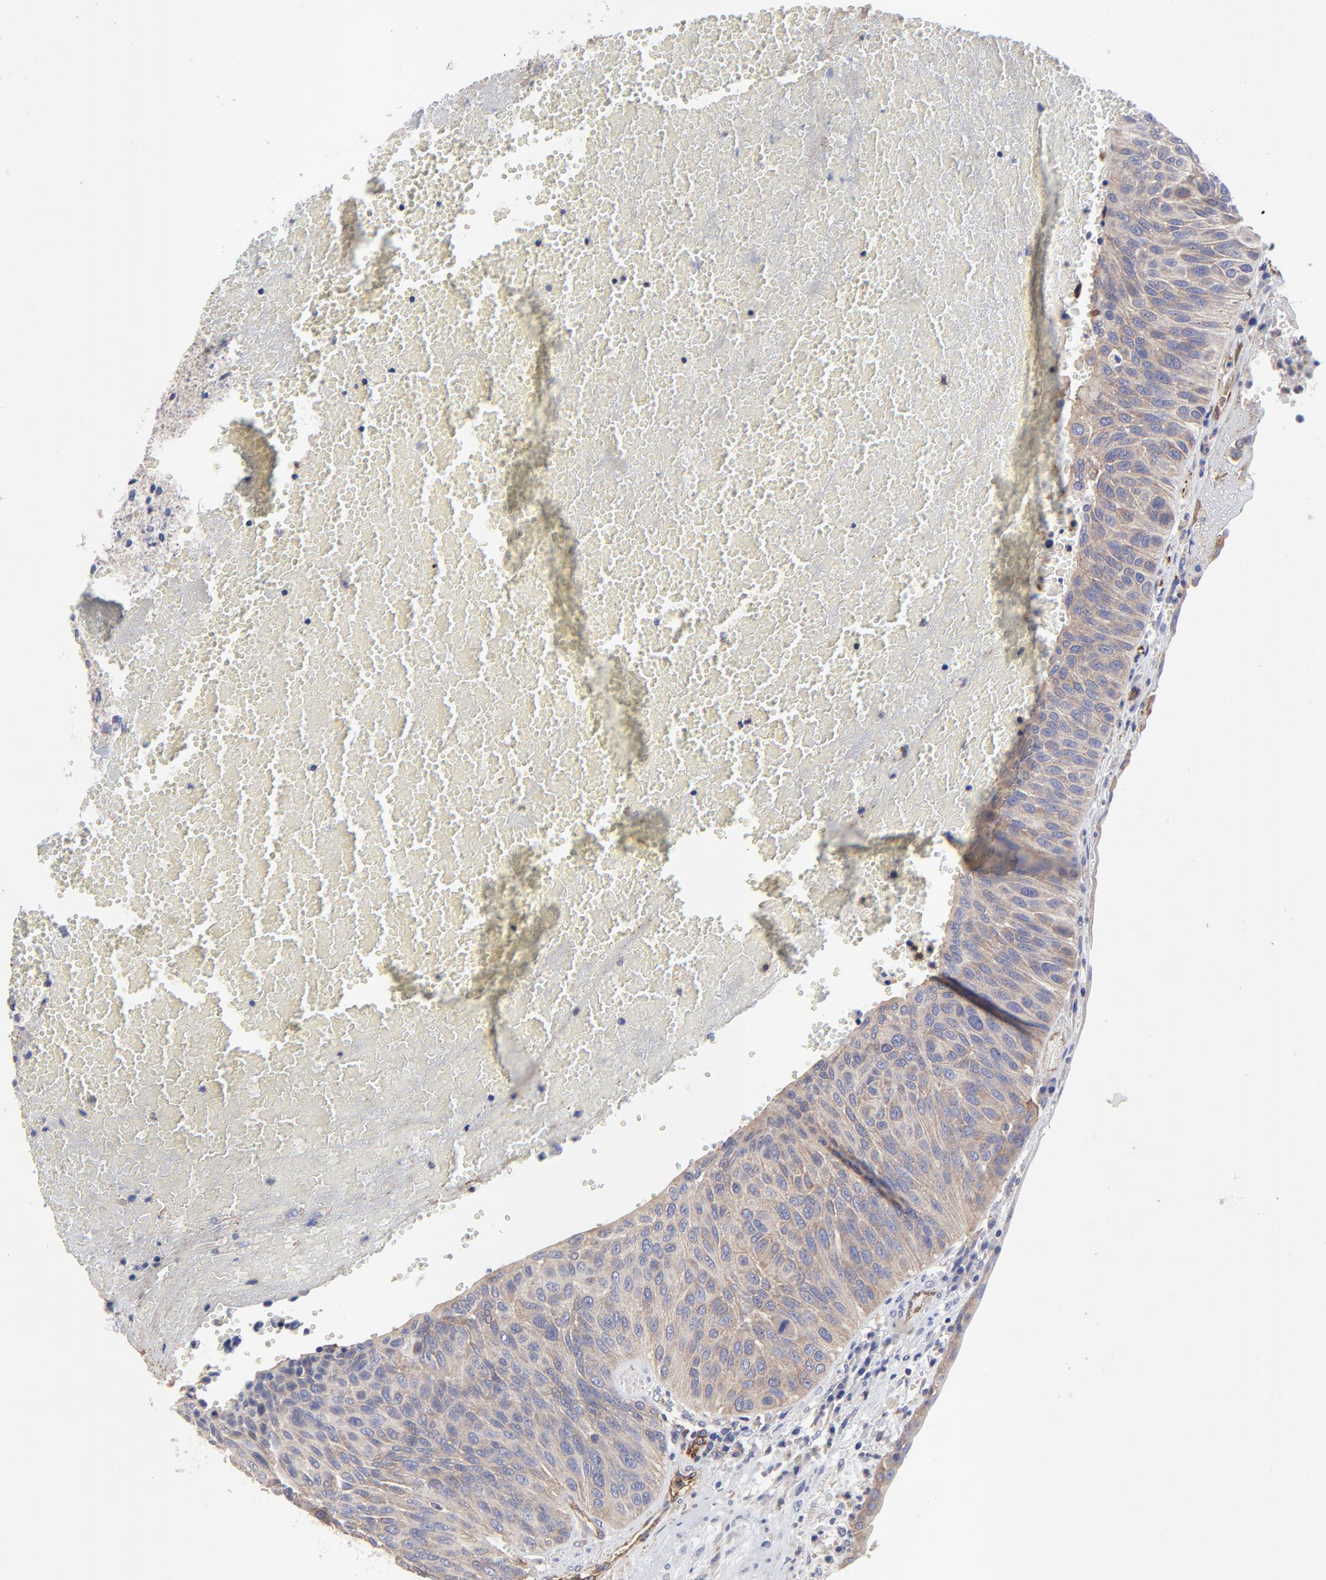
{"staining": {"intensity": "weak", "quantity": ">75%", "location": "cytoplasmic/membranous"}, "tissue": "urothelial cancer", "cell_type": "Tumor cells", "image_type": "cancer", "snomed": [{"axis": "morphology", "description": "Urothelial carcinoma, High grade"}, {"axis": "topography", "description": "Urinary bladder"}], "caption": "High-magnification brightfield microscopy of urothelial carcinoma (high-grade) stained with DAB (brown) and counterstained with hematoxylin (blue). tumor cells exhibit weak cytoplasmic/membranous staining is appreciated in approximately>75% of cells.", "gene": "SULF2", "patient": {"sex": "male", "age": 66}}